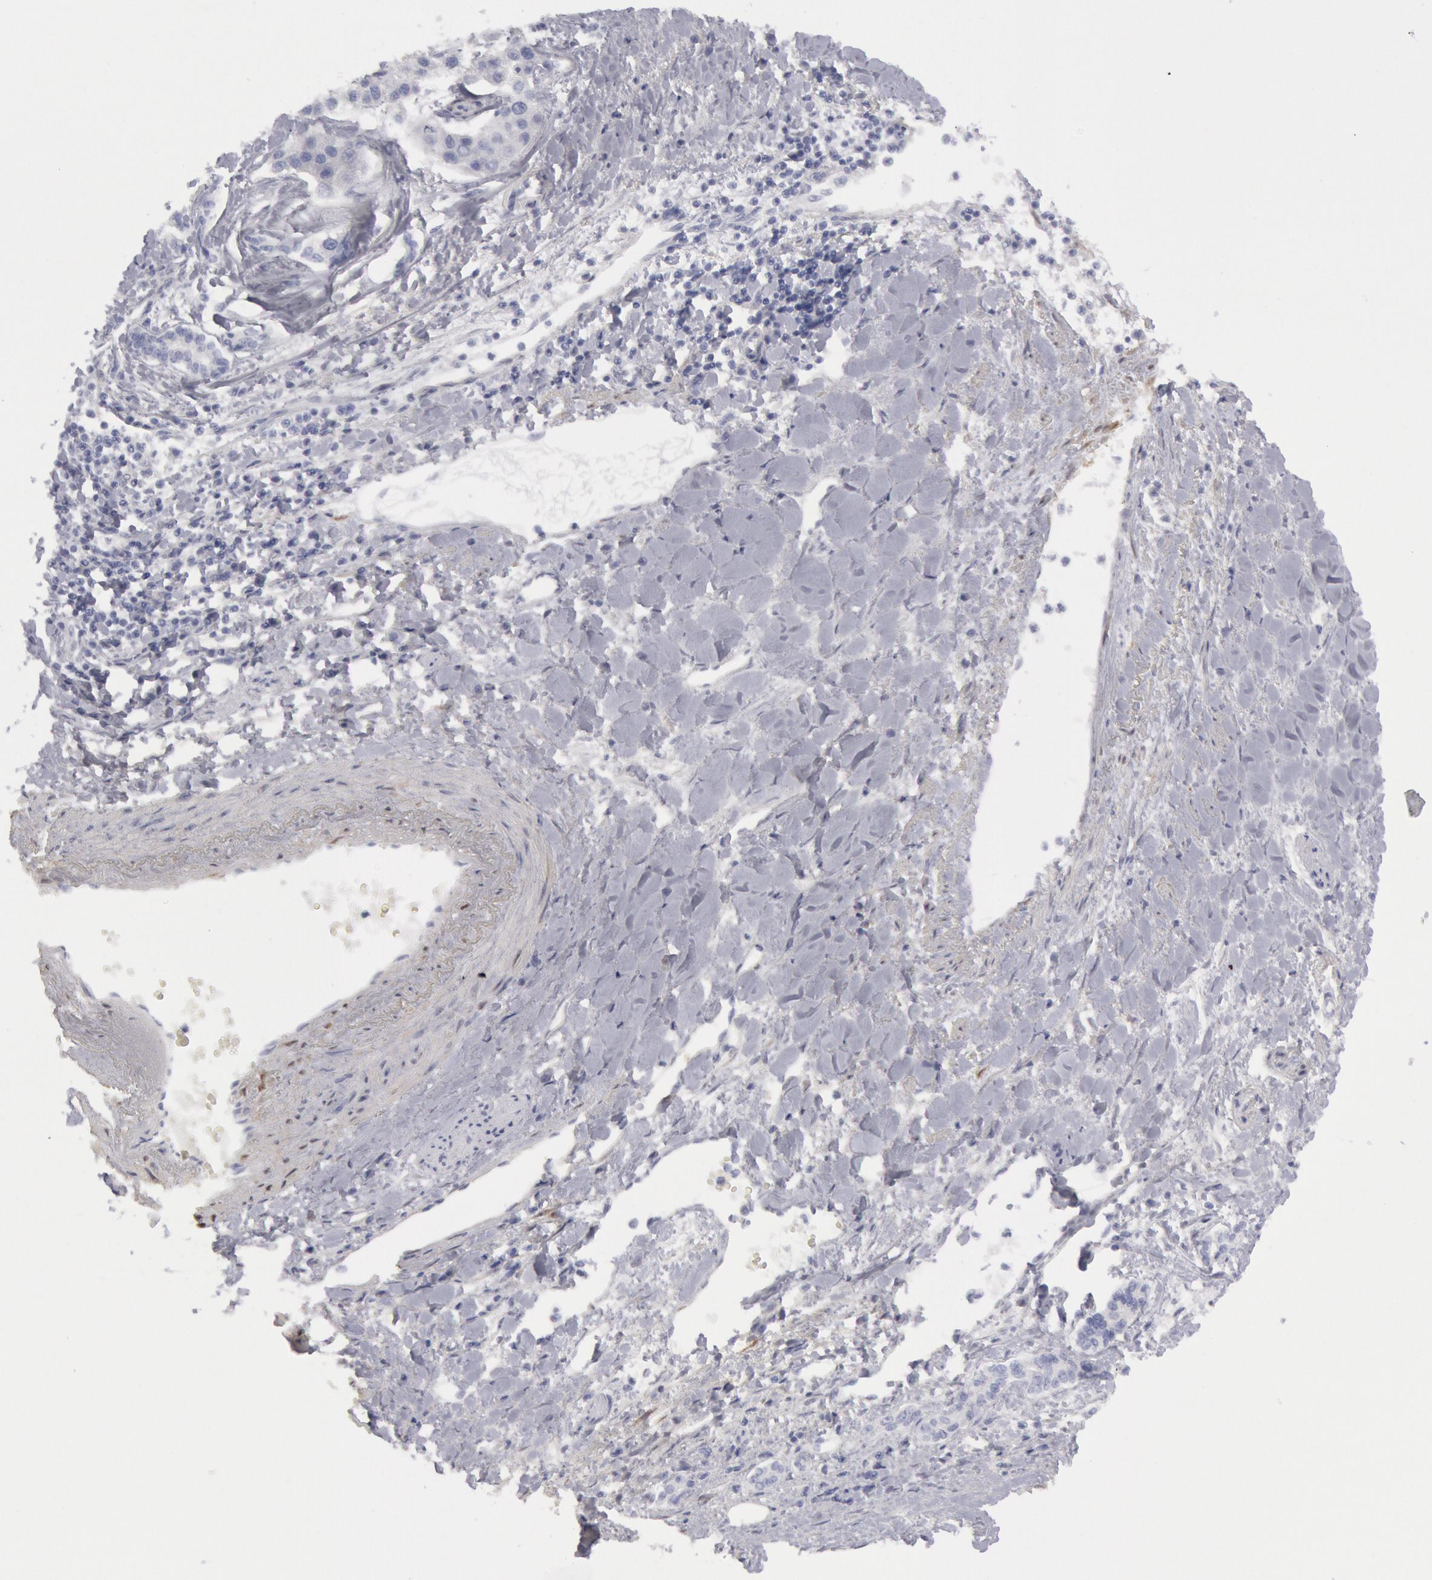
{"staining": {"intensity": "negative", "quantity": "none", "location": "none"}, "tissue": "liver cancer", "cell_type": "Tumor cells", "image_type": "cancer", "snomed": [{"axis": "morphology", "description": "Carcinoma, Hepatocellular, NOS"}, {"axis": "topography", "description": "Liver"}], "caption": "IHC of human liver cancer (hepatocellular carcinoma) shows no expression in tumor cells.", "gene": "FHL1", "patient": {"sex": "female", "age": 85}}